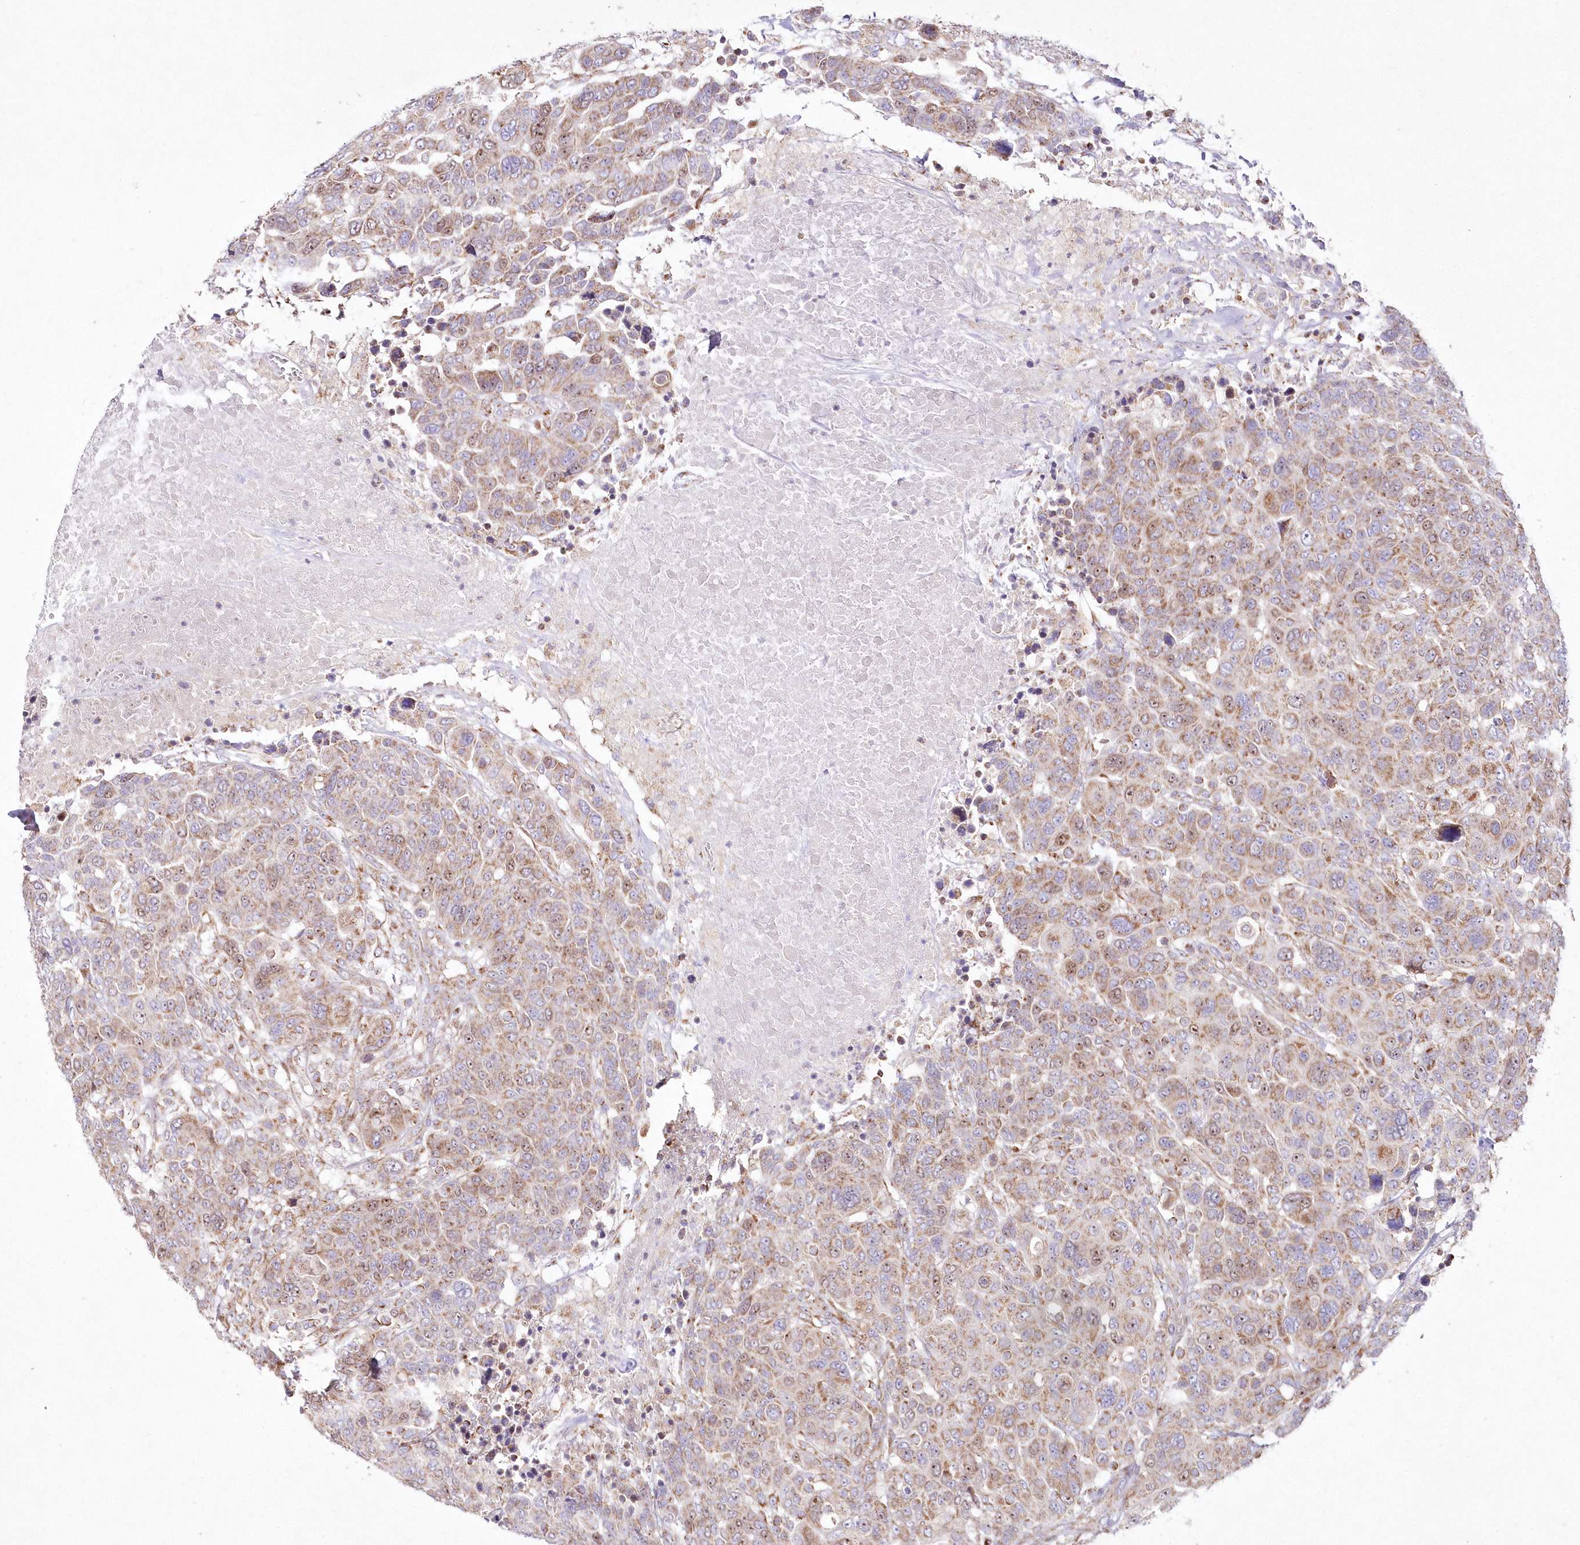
{"staining": {"intensity": "weak", "quantity": ">75%", "location": "cytoplasmic/membranous"}, "tissue": "breast cancer", "cell_type": "Tumor cells", "image_type": "cancer", "snomed": [{"axis": "morphology", "description": "Duct carcinoma"}, {"axis": "topography", "description": "Breast"}], "caption": "Immunohistochemical staining of breast cancer demonstrates low levels of weak cytoplasmic/membranous protein staining in approximately >75% of tumor cells.", "gene": "DNA2", "patient": {"sex": "female", "age": 37}}